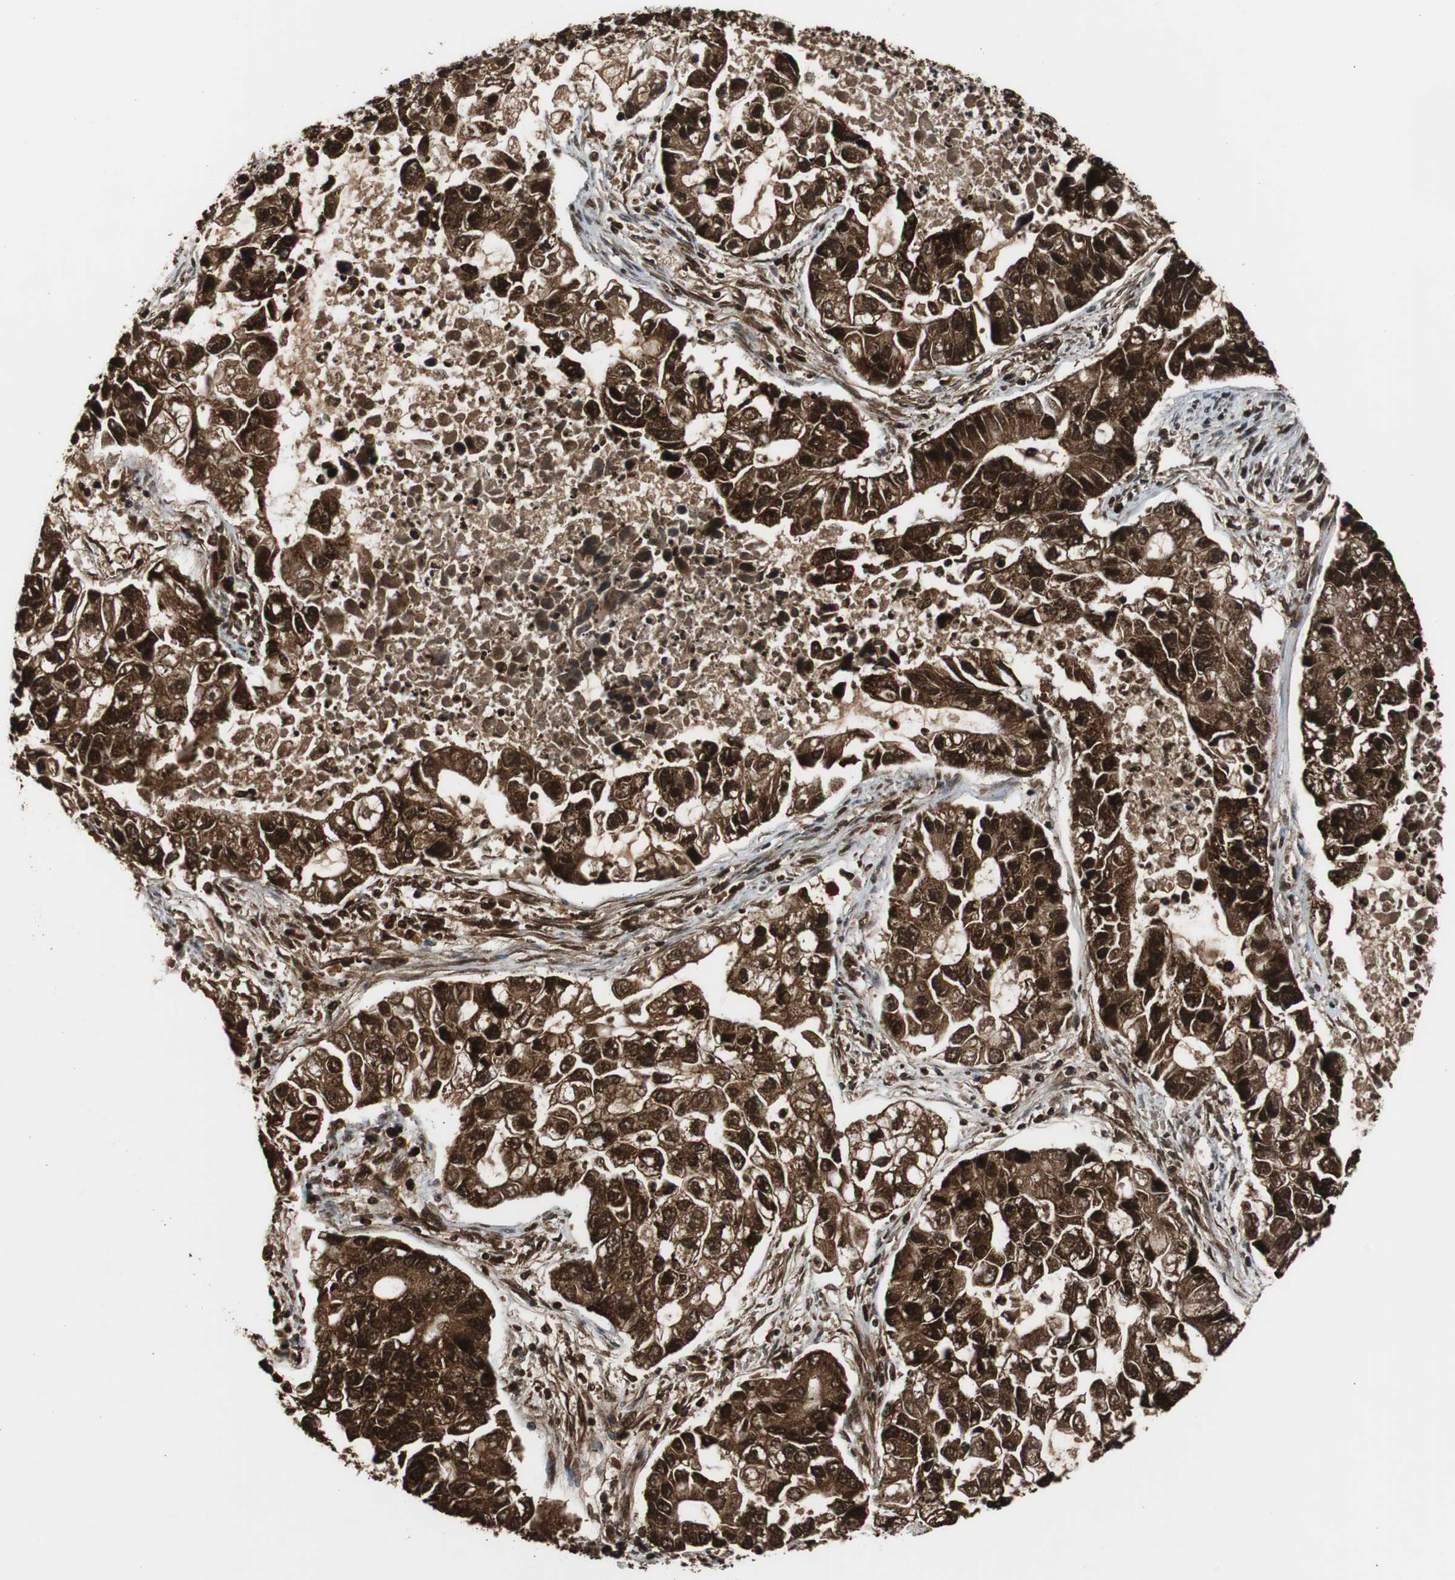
{"staining": {"intensity": "strong", "quantity": ">75%", "location": "cytoplasmic/membranous,nuclear"}, "tissue": "lung cancer", "cell_type": "Tumor cells", "image_type": "cancer", "snomed": [{"axis": "morphology", "description": "Adenocarcinoma, NOS"}, {"axis": "topography", "description": "Lung"}], "caption": "Immunohistochemistry photomicrograph of human lung adenocarcinoma stained for a protein (brown), which exhibits high levels of strong cytoplasmic/membranous and nuclear staining in approximately >75% of tumor cells.", "gene": "HSPA9", "patient": {"sex": "female", "age": 51}}